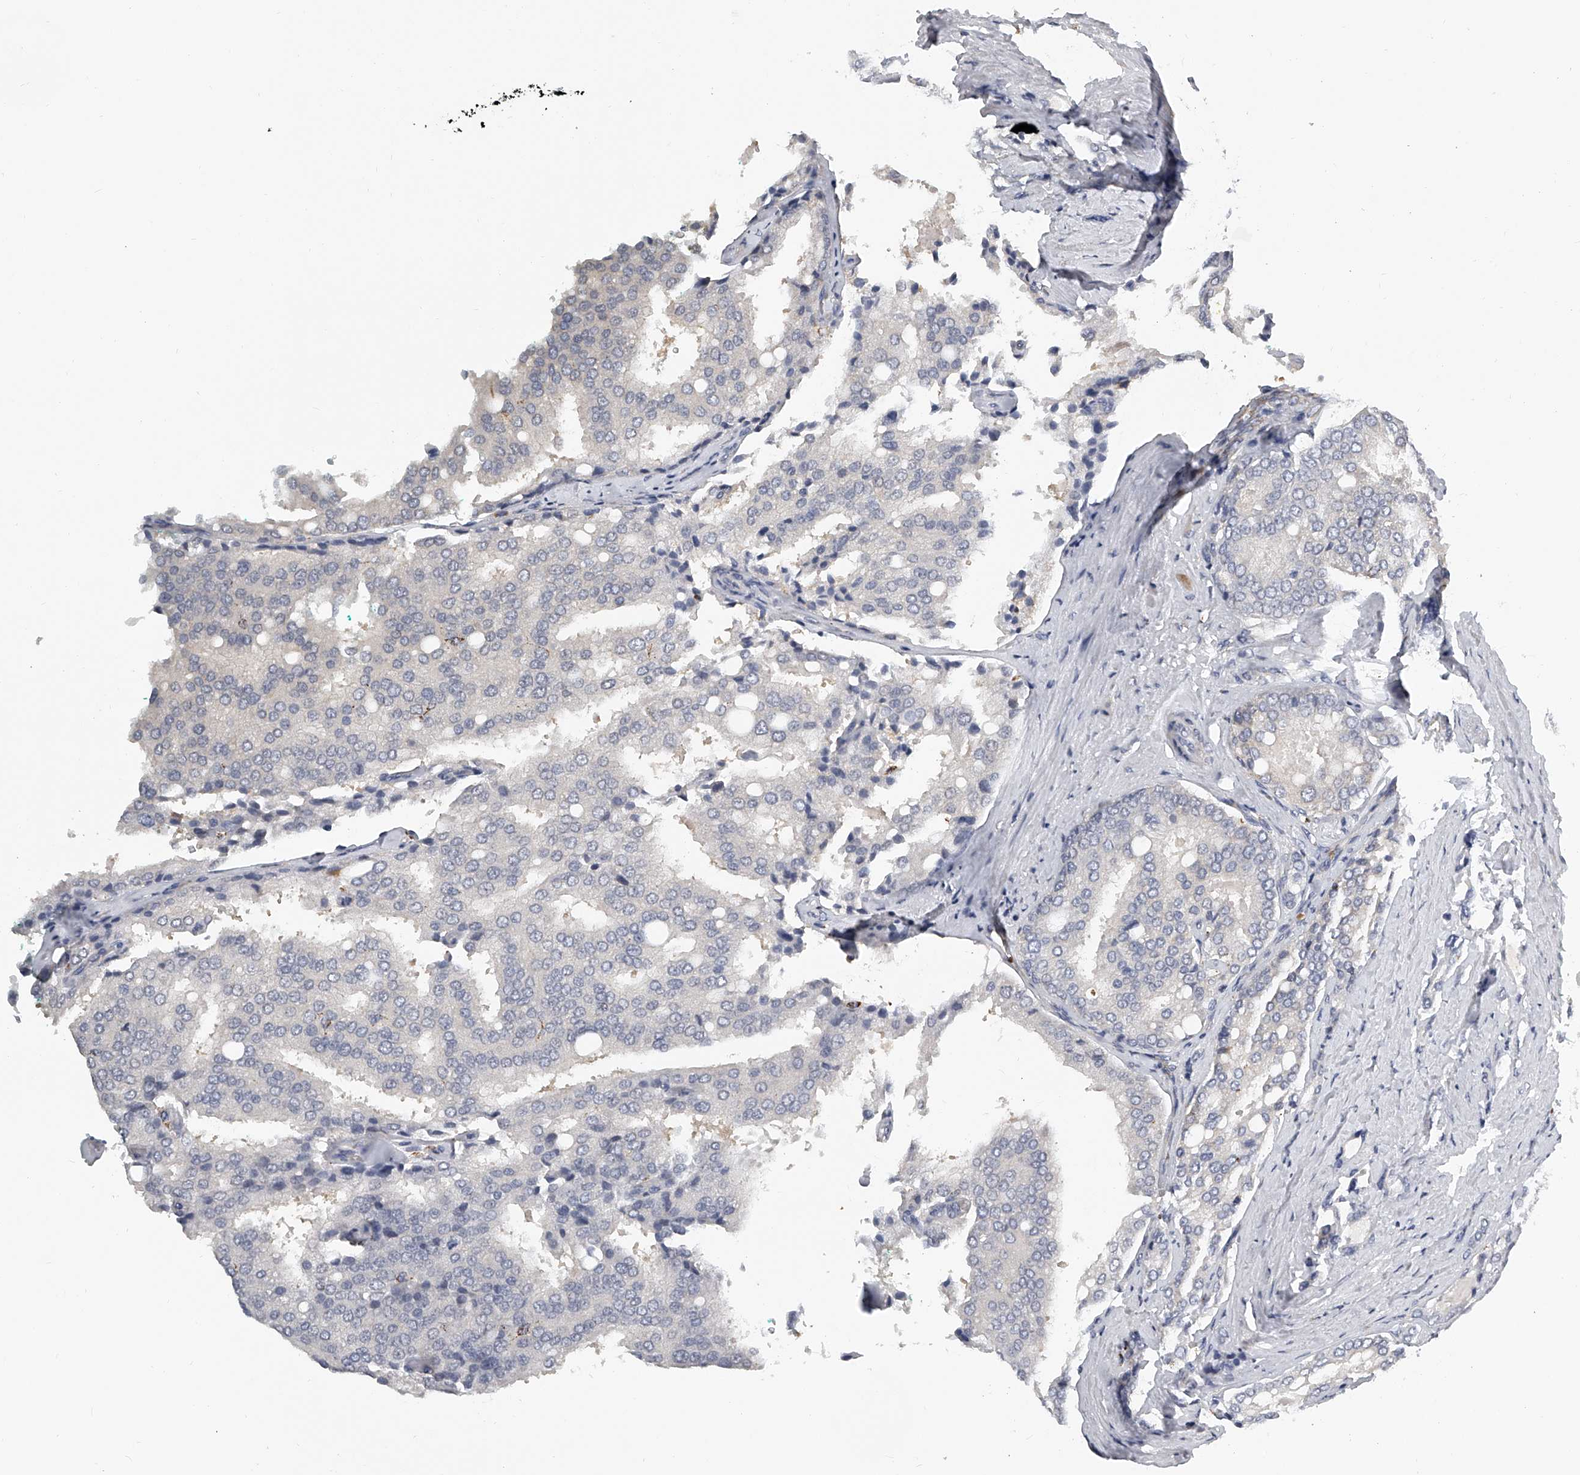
{"staining": {"intensity": "negative", "quantity": "none", "location": "none"}, "tissue": "prostate cancer", "cell_type": "Tumor cells", "image_type": "cancer", "snomed": [{"axis": "morphology", "description": "Adenocarcinoma, High grade"}, {"axis": "topography", "description": "Prostate"}], "caption": "Prostate cancer (adenocarcinoma (high-grade)) was stained to show a protein in brown. There is no significant staining in tumor cells. Nuclei are stained in blue.", "gene": "KLHL7", "patient": {"sex": "male", "age": 50}}